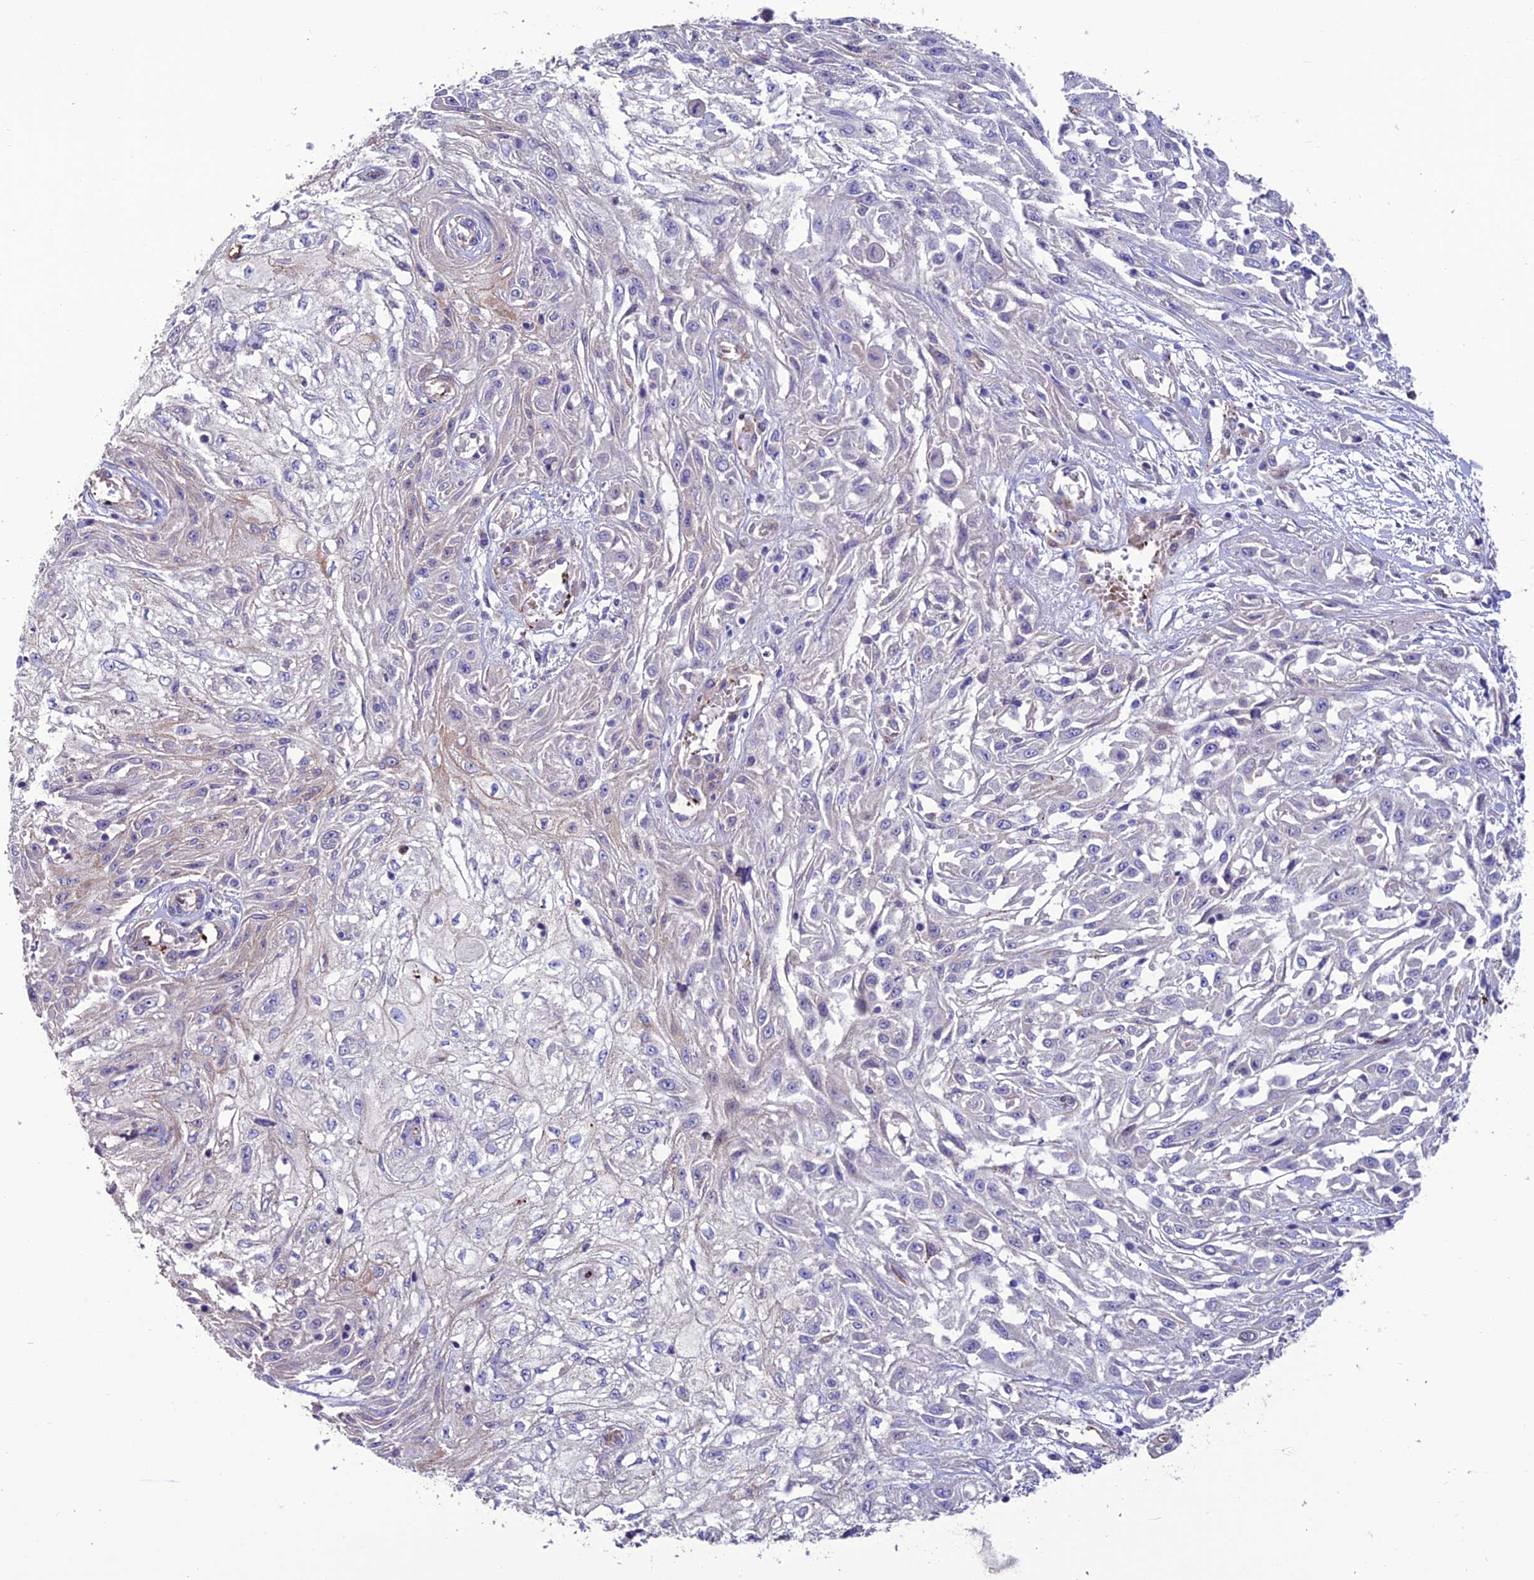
{"staining": {"intensity": "negative", "quantity": "none", "location": "none"}, "tissue": "skin cancer", "cell_type": "Tumor cells", "image_type": "cancer", "snomed": [{"axis": "morphology", "description": "Squamous cell carcinoma, NOS"}, {"axis": "morphology", "description": "Squamous cell carcinoma, metastatic, NOS"}, {"axis": "topography", "description": "Skin"}, {"axis": "topography", "description": "Lymph node"}], "caption": "The micrograph demonstrates no staining of tumor cells in skin cancer.", "gene": "REX1BD", "patient": {"sex": "male", "age": 75}}